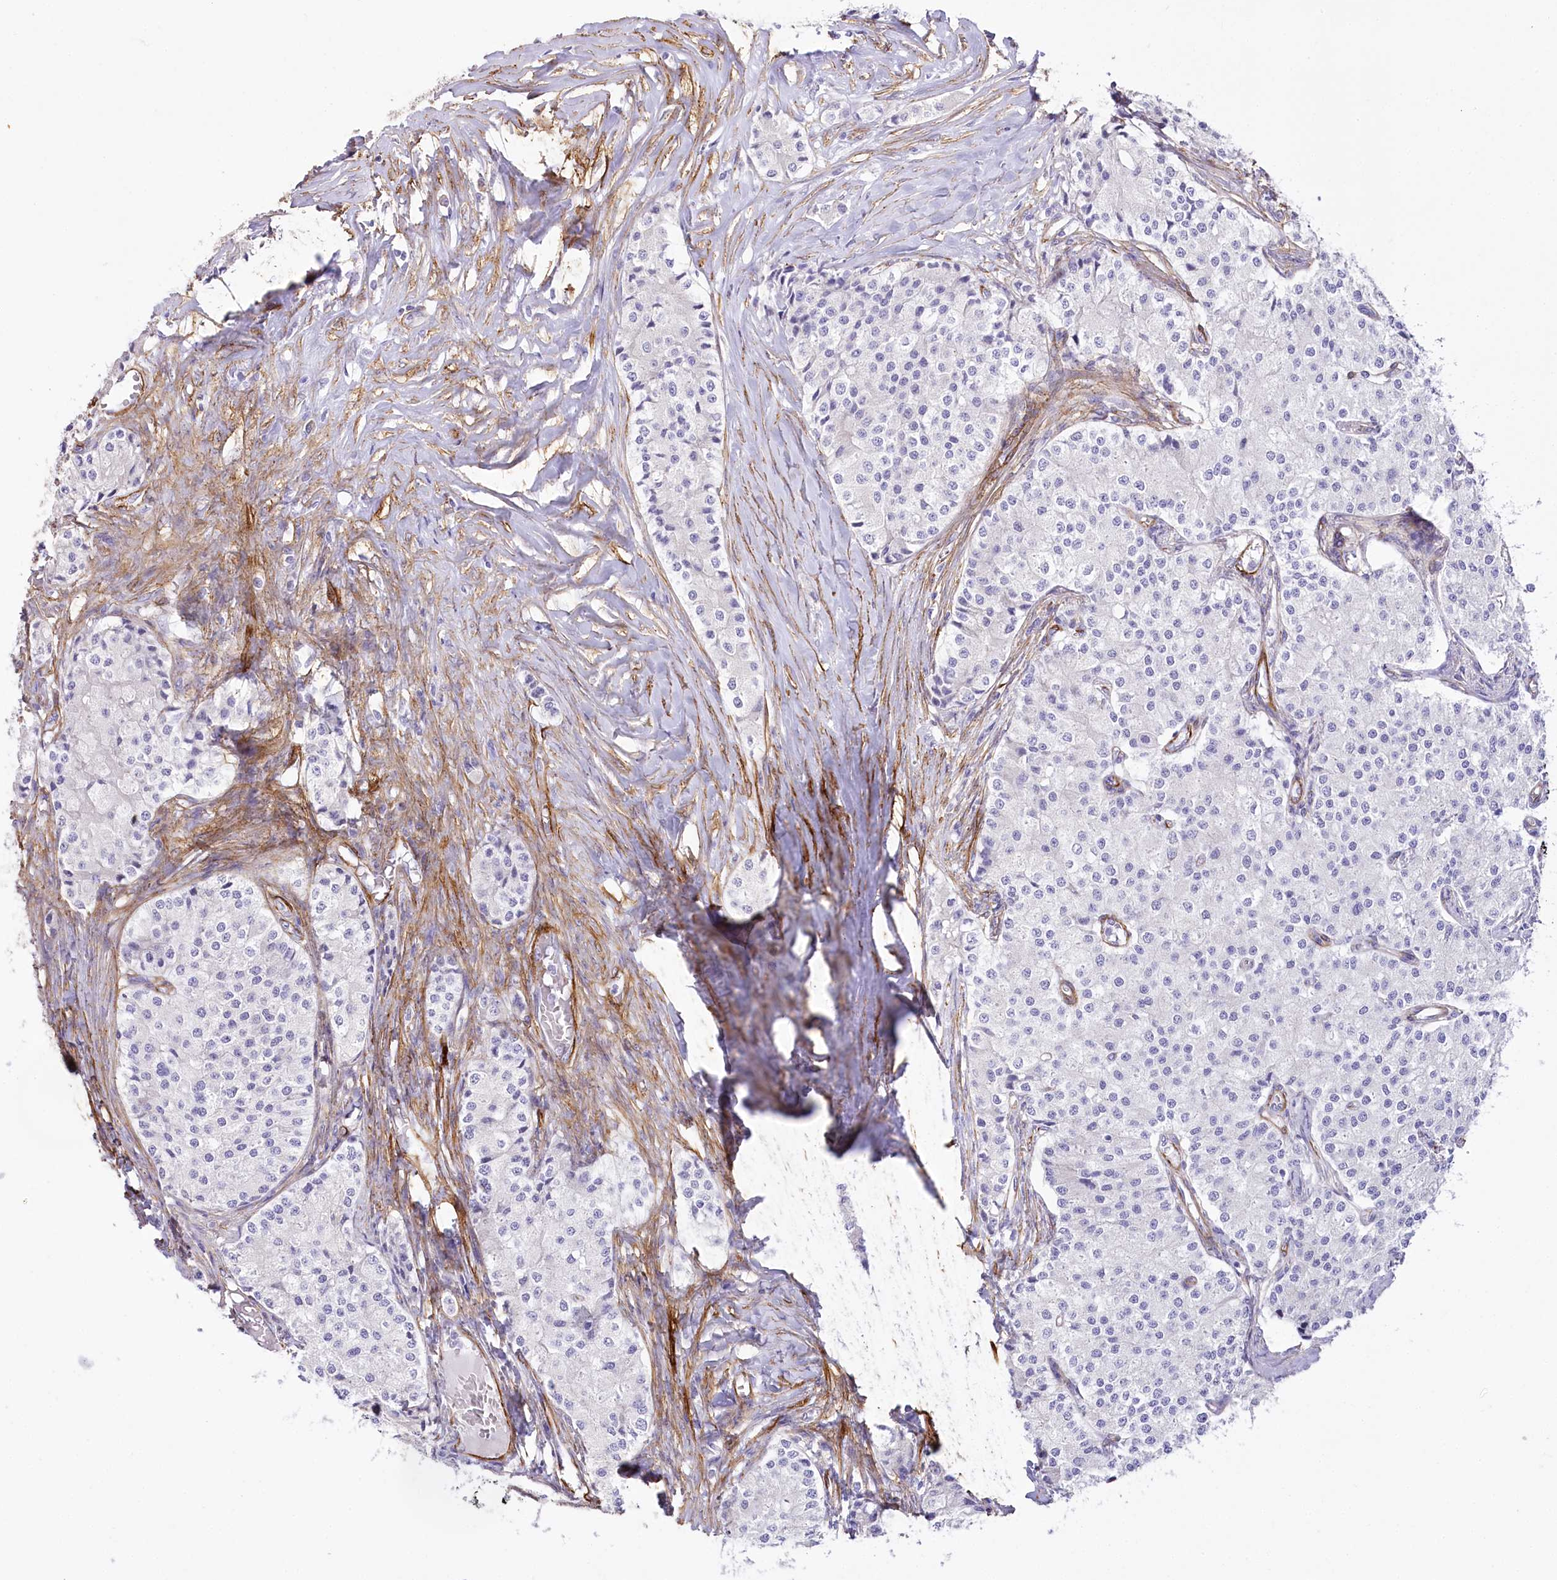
{"staining": {"intensity": "negative", "quantity": "none", "location": "none"}, "tissue": "carcinoid", "cell_type": "Tumor cells", "image_type": "cancer", "snomed": [{"axis": "morphology", "description": "Carcinoid, malignant, NOS"}, {"axis": "topography", "description": "Colon"}], "caption": "Tumor cells are negative for protein expression in human carcinoid. The staining is performed using DAB (3,3'-diaminobenzidine) brown chromogen with nuclei counter-stained in using hematoxylin.", "gene": "SYNPO2", "patient": {"sex": "female", "age": 52}}